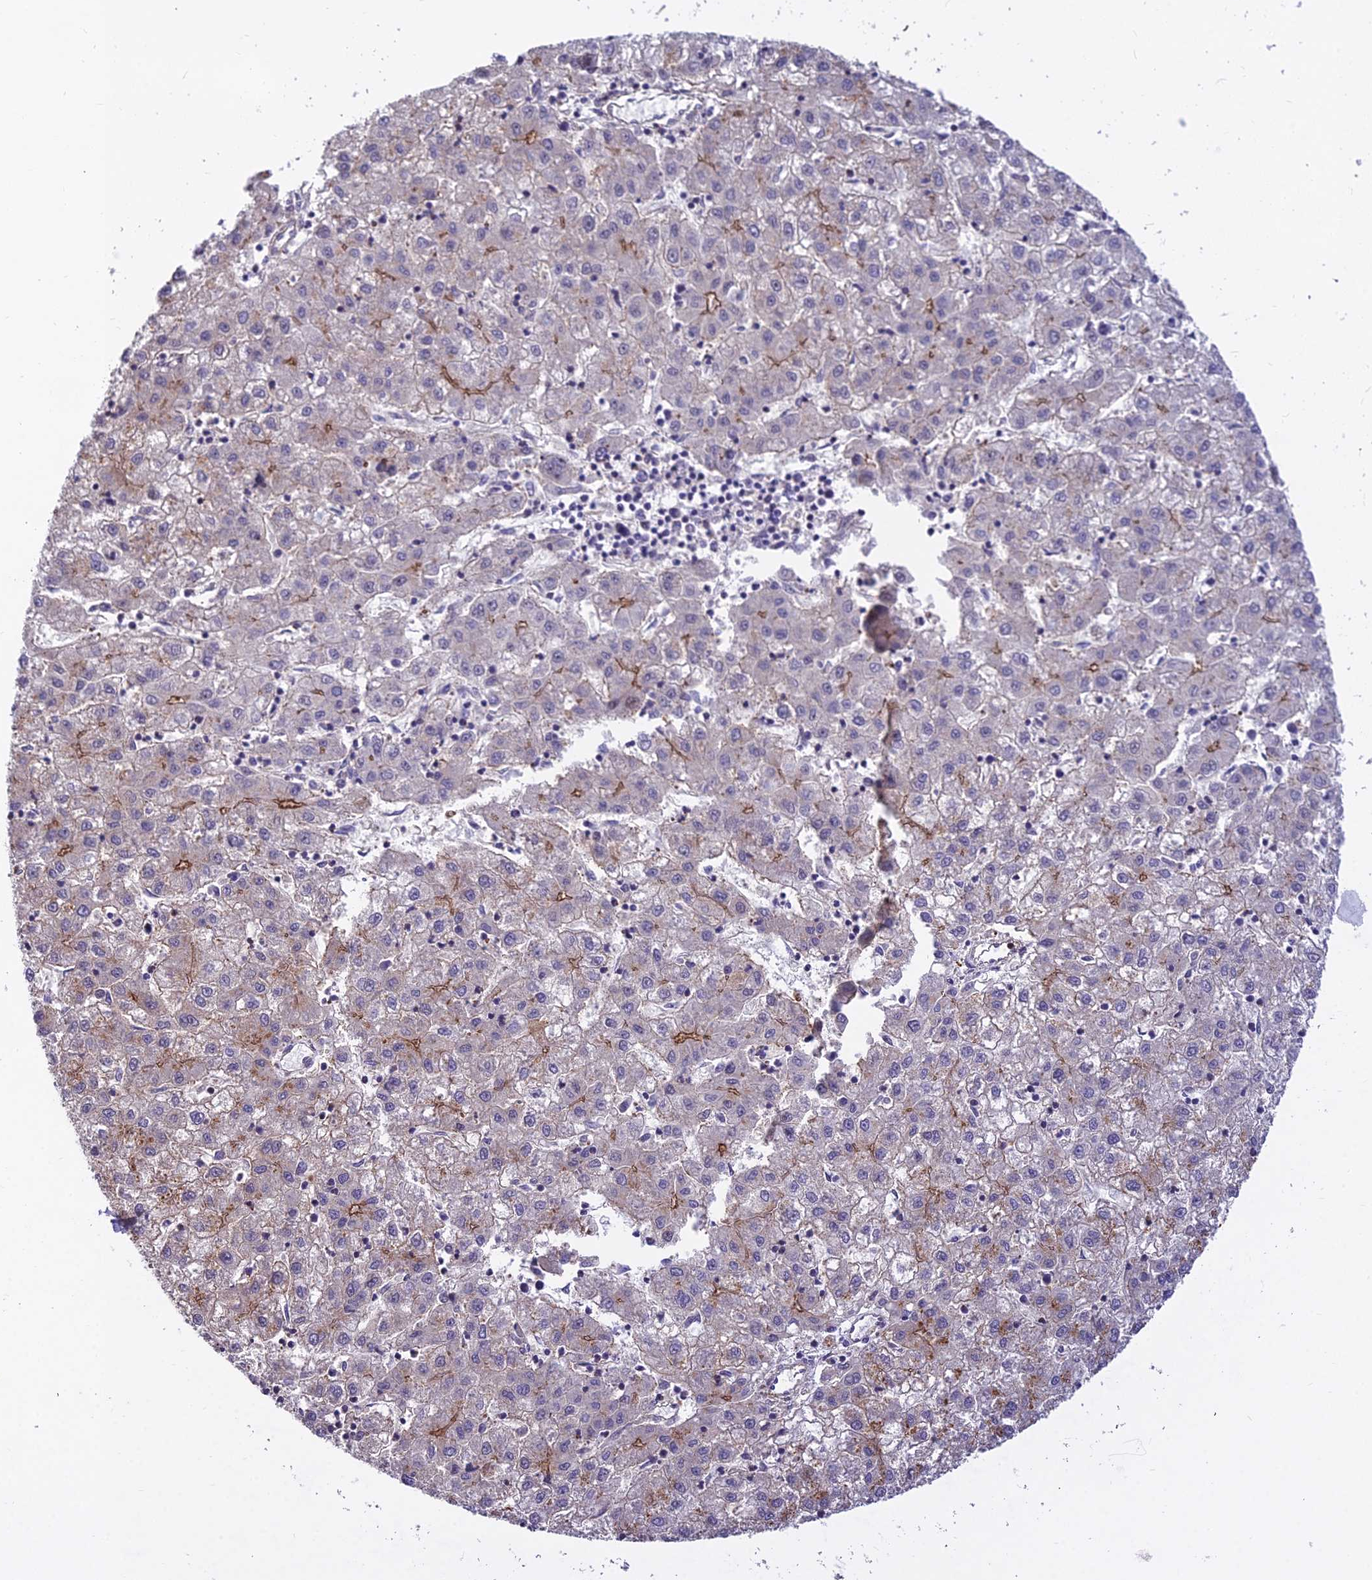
{"staining": {"intensity": "moderate", "quantity": "<25%", "location": "cytoplasmic/membranous"}, "tissue": "liver cancer", "cell_type": "Tumor cells", "image_type": "cancer", "snomed": [{"axis": "morphology", "description": "Carcinoma, Hepatocellular, NOS"}, {"axis": "topography", "description": "Liver"}], "caption": "DAB (3,3'-diaminobenzidine) immunohistochemical staining of human hepatocellular carcinoma (liver) exhibits moderate cytoplasmic/membranous protein expression in approximately <25% of tumor cells. The protein is shown in brown color, while the nuclei are stained blue.", "gene": "GLYATL3", "patient": {"sex": "male", "age": 72}}